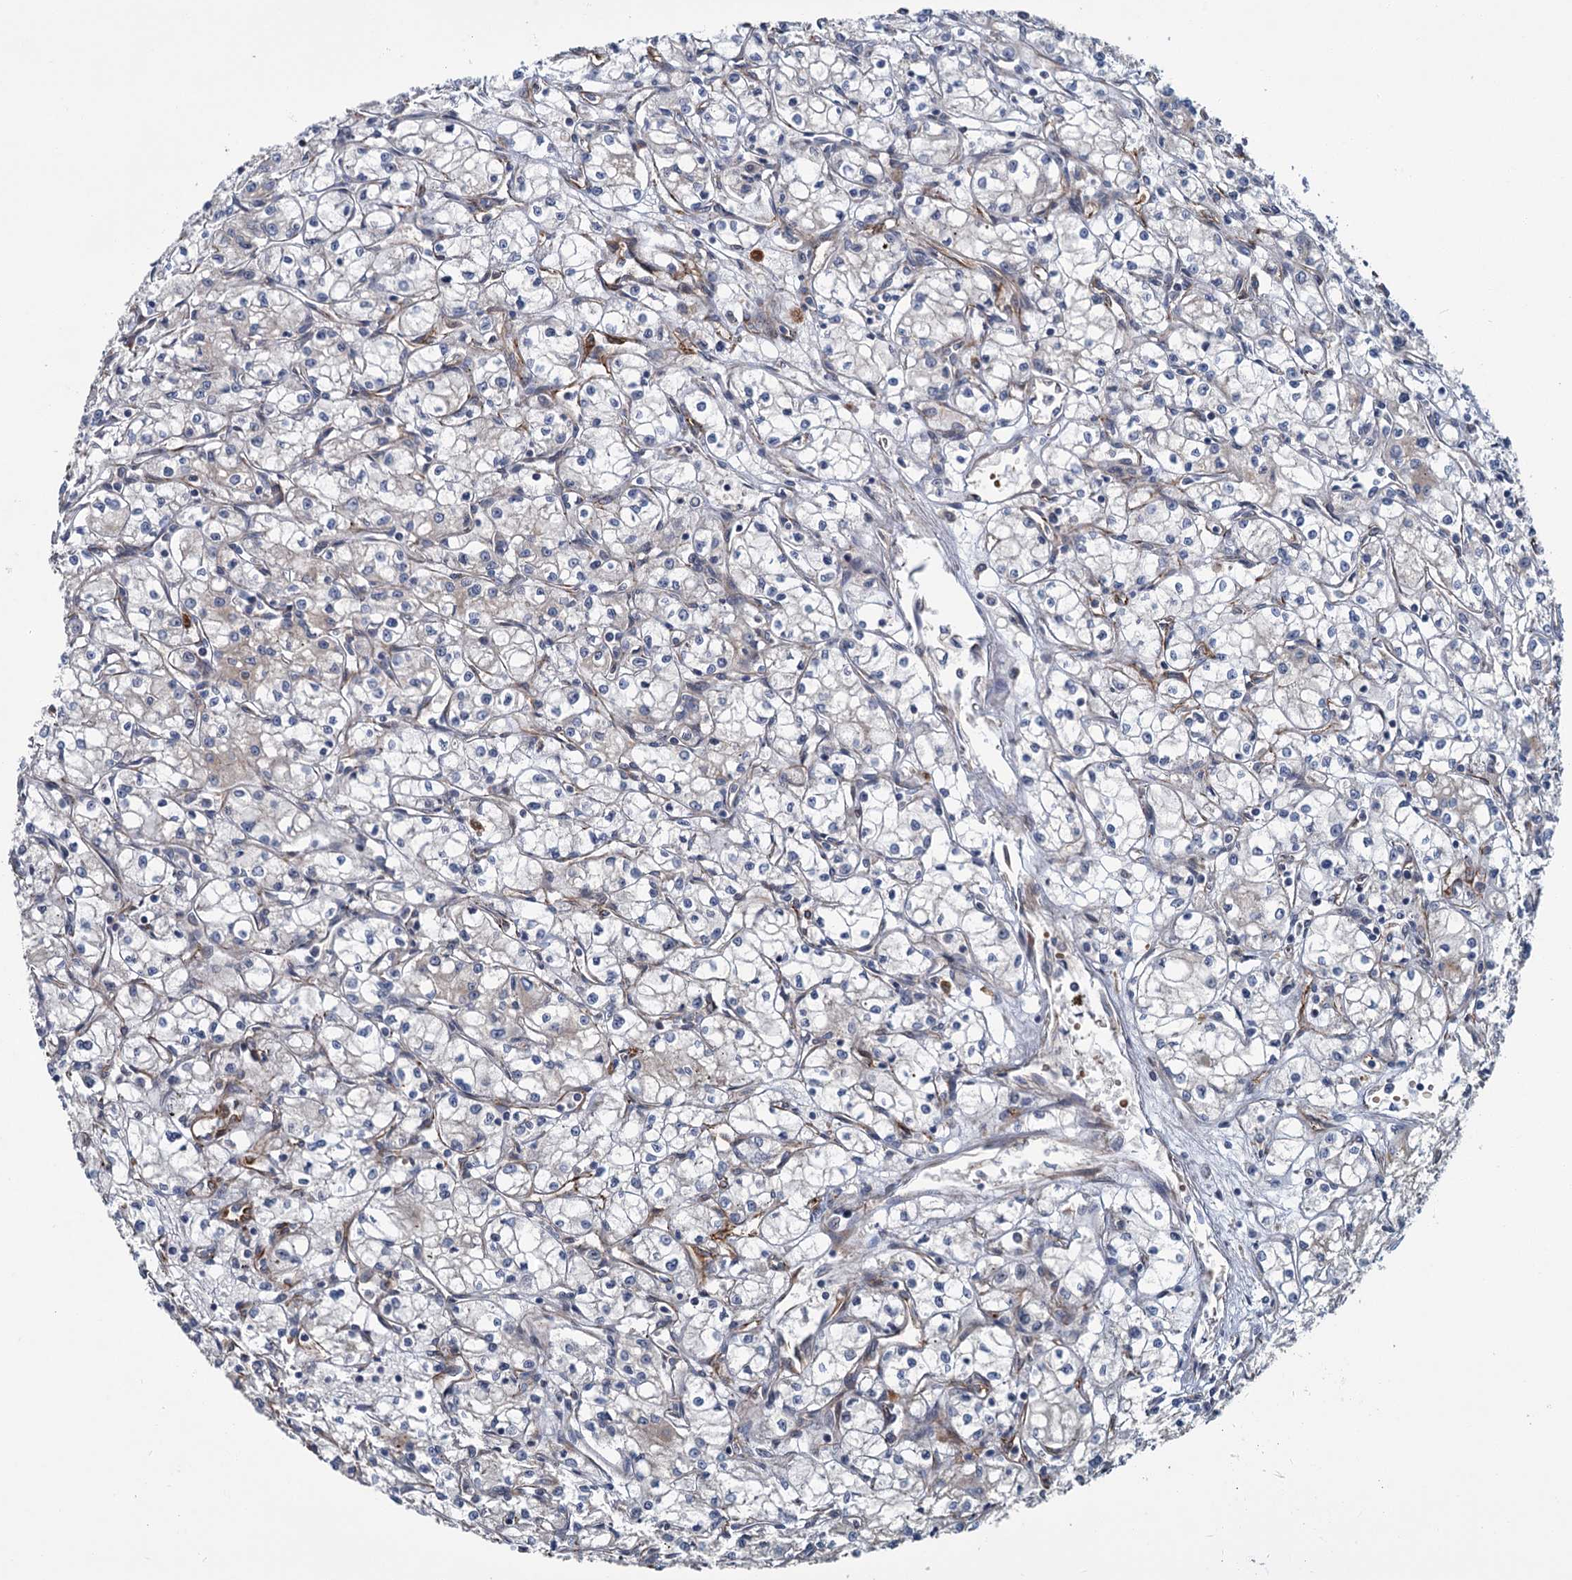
{"staining": {"intensity": "negative", "quantity": "none", "location": "none"}, "tissue": "renal cancer", "cell_type": "Tumor cells", "image_type": "cancer", "snomed": [{"axis": "morphology", "description": "Adenocarcinoma, NOS"}, {"axis": "topography", "description": "Kidney"}], "caption": "This is an IHC histopathology image of human adenocarcinoma (renal). There is no positivity in tumor cells.", "gene": "PKN2", "patient": {"sex": "male", "age": 59}}